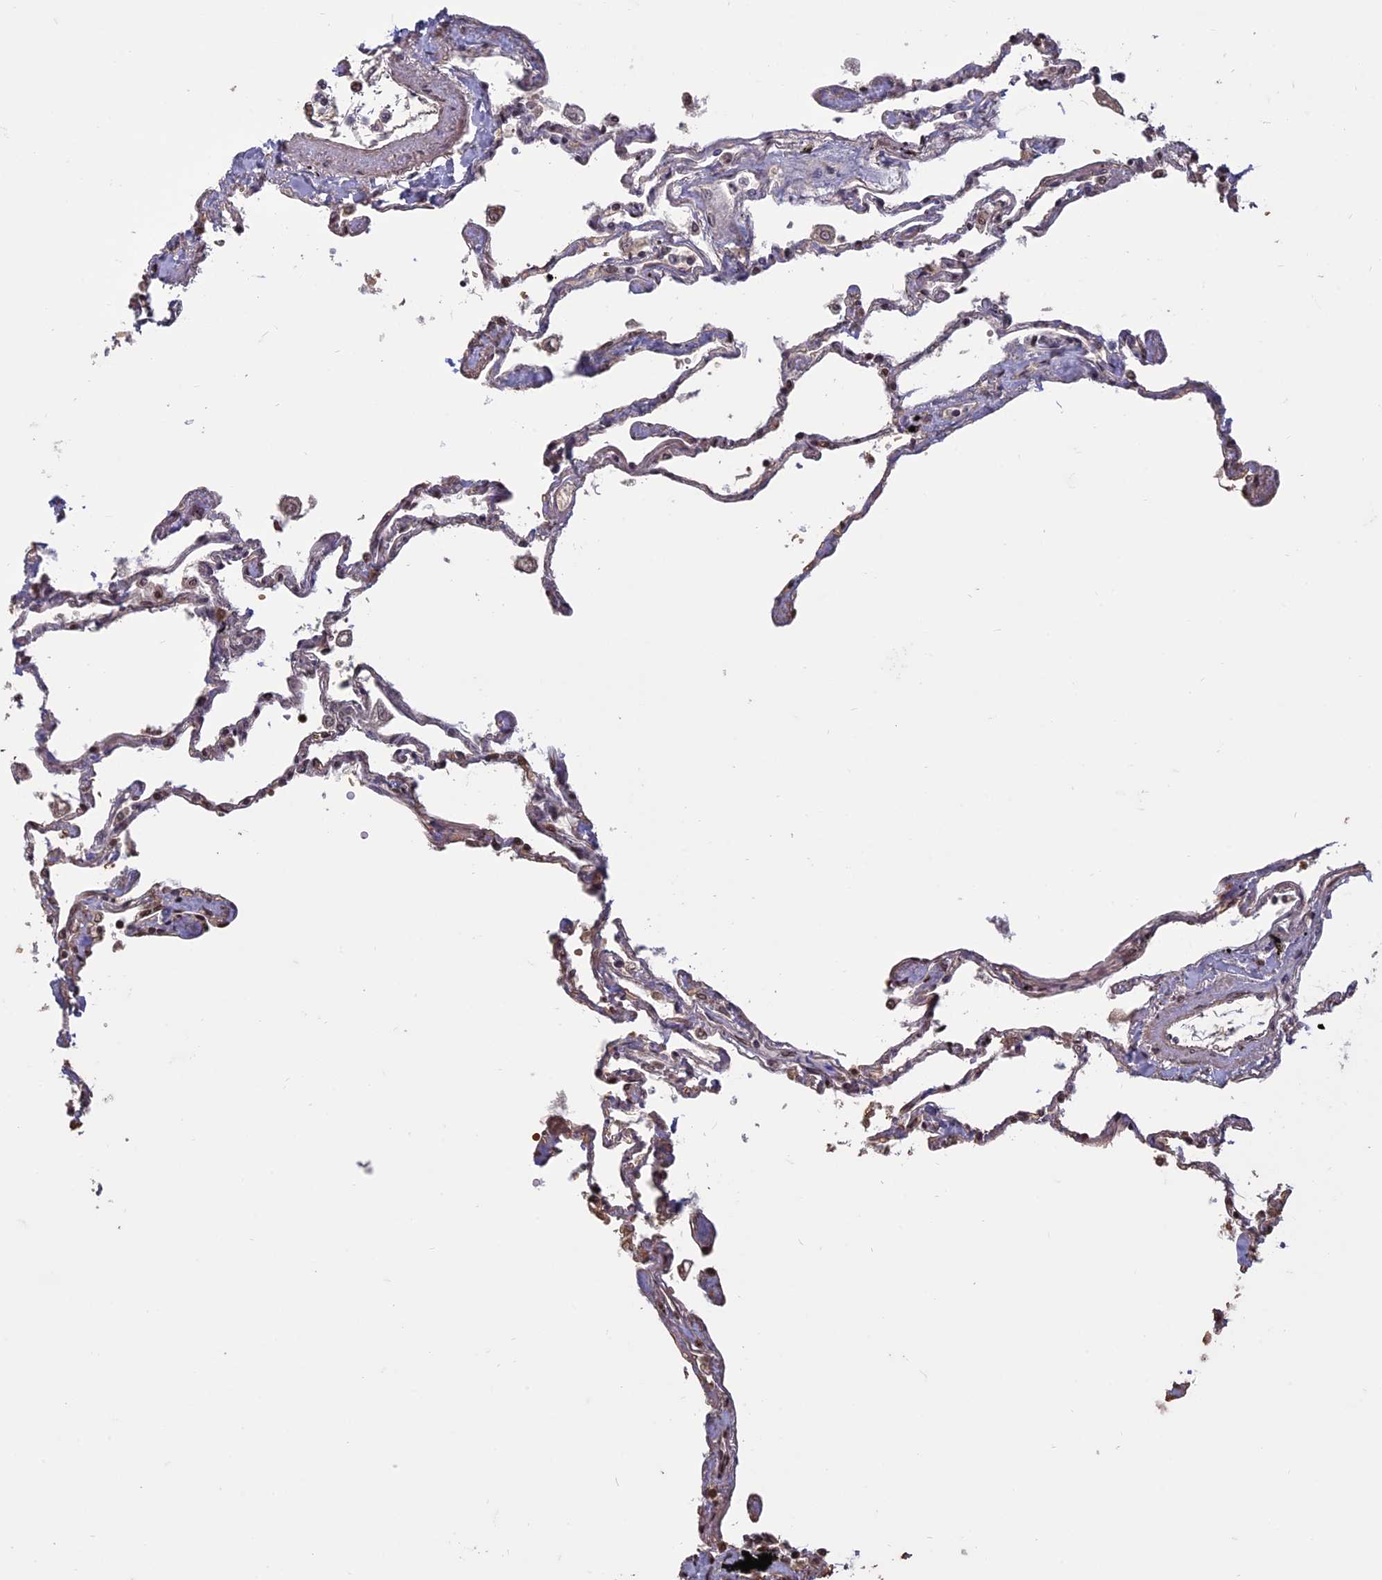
{"staining": {"intensity": "moderate", "quantity": "25%-75%", "location": "cytoplasmic/membranous,nuclear"}, "tissue": "lung", "cell_type": "Alveolar cells", "image_type": "normal", "snomed": [{"axis": "morphology", "description": "Normal tissue, NOS"}, {"axis": "topography", "description": "Lung"}], "caption": "Unremarkable lung demonstrates moderate cytoplasmic/membranous,nuclear positivity in about 25%-75% of alveolar cells.", "gene": "MFAP1", "patient": {"sex": "female", "age": 67}}